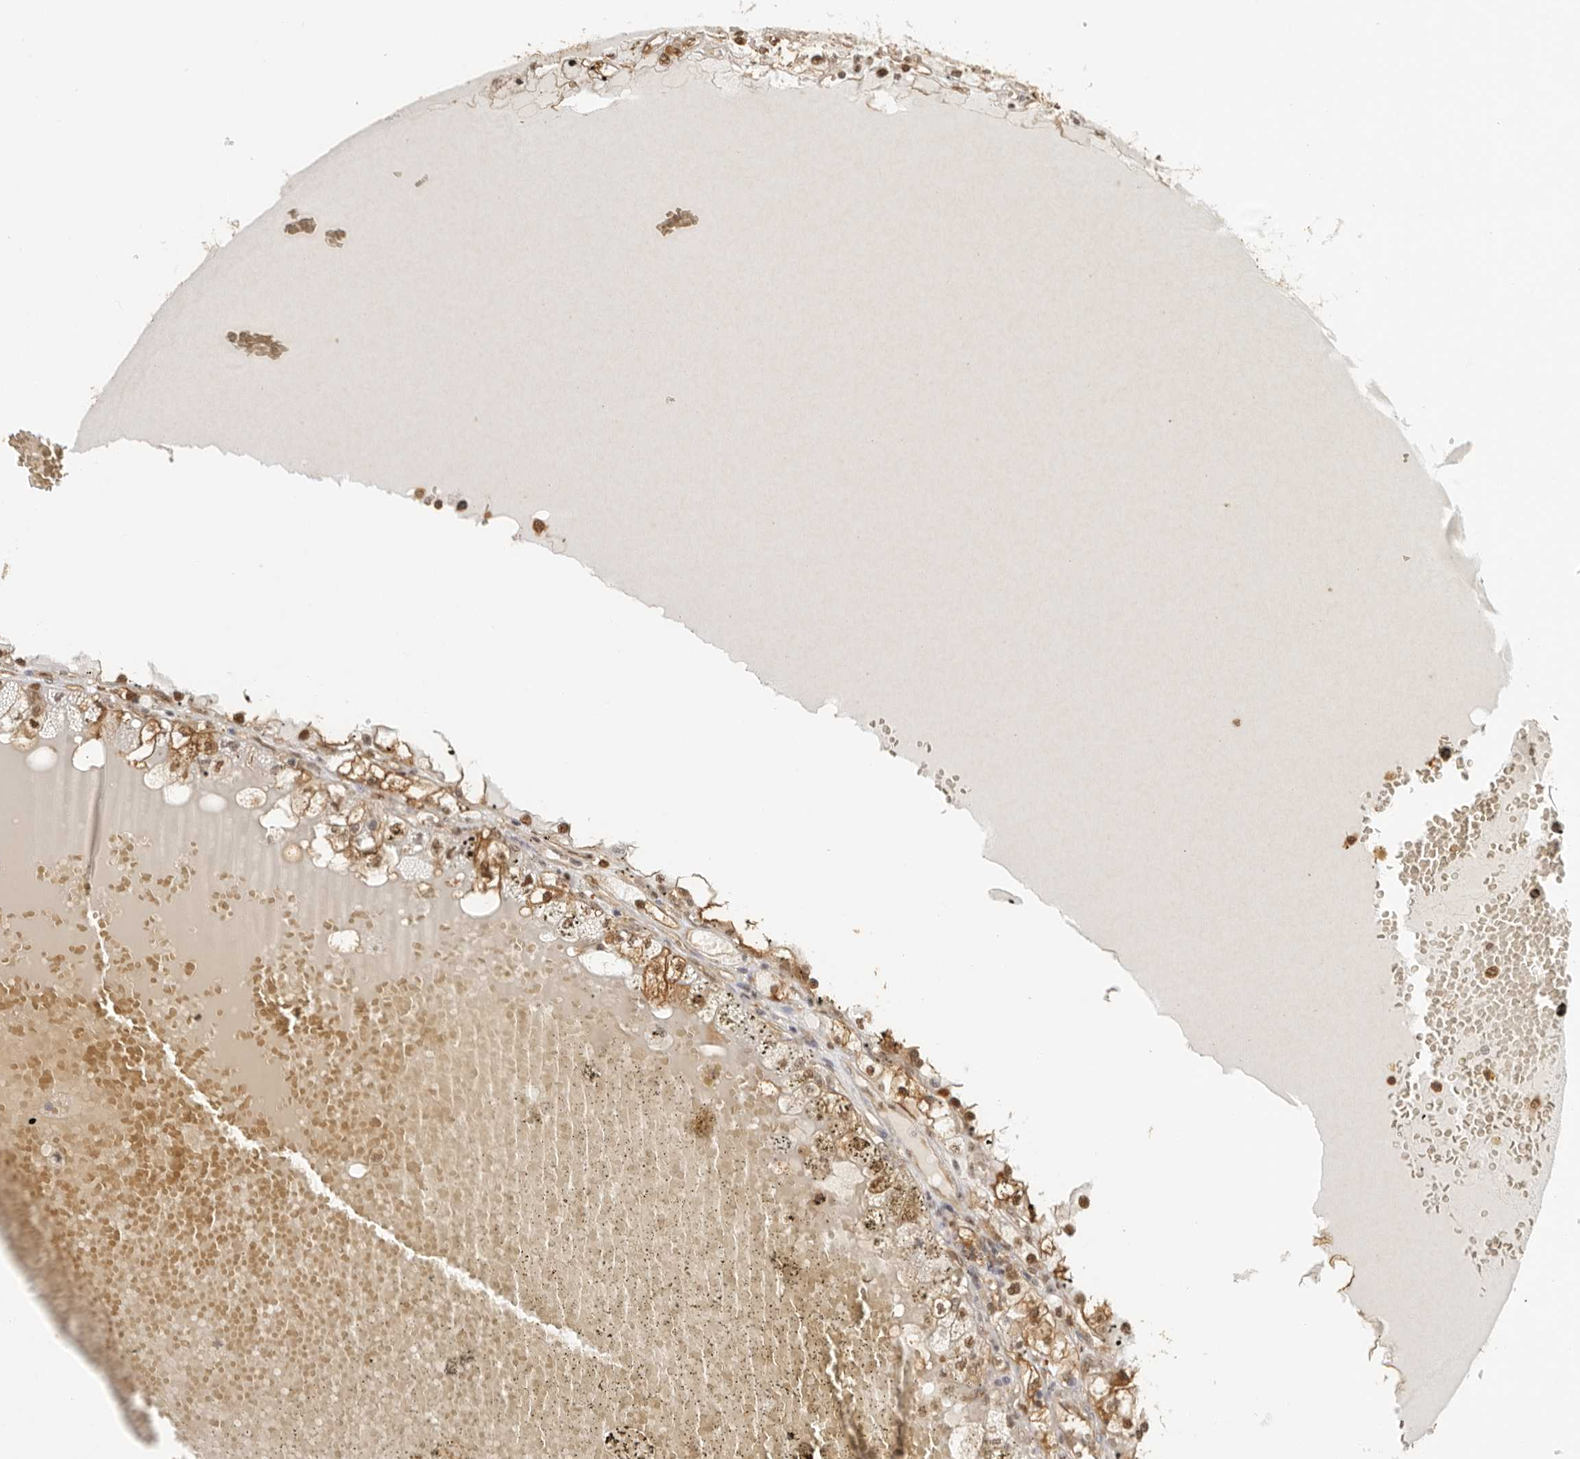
{"staining": {"intensity": "moderate", "quantity": ">75%", "location": "cytoplasmic/membranous,nuclear"}, "tissue": "renal cancer", "cell_type": "Tumor cells", "image_type": "cancer", "snomed": [{"axis": "morphology", "description": "Adenocarcinoma, NOS"}, {"axis": "topography", "description": "Kidney"}], "caption": "The image shows immunohistochemical staining of renal cancer (adenocarcinoma). There is moderate cytoplasmic/membranous and nuclear expression is seen in approximately >75% of tumor cells. Nuclei are stained in blue.", "gene": "PSMA5", "patient": {"sex": "male", "age": 56}}